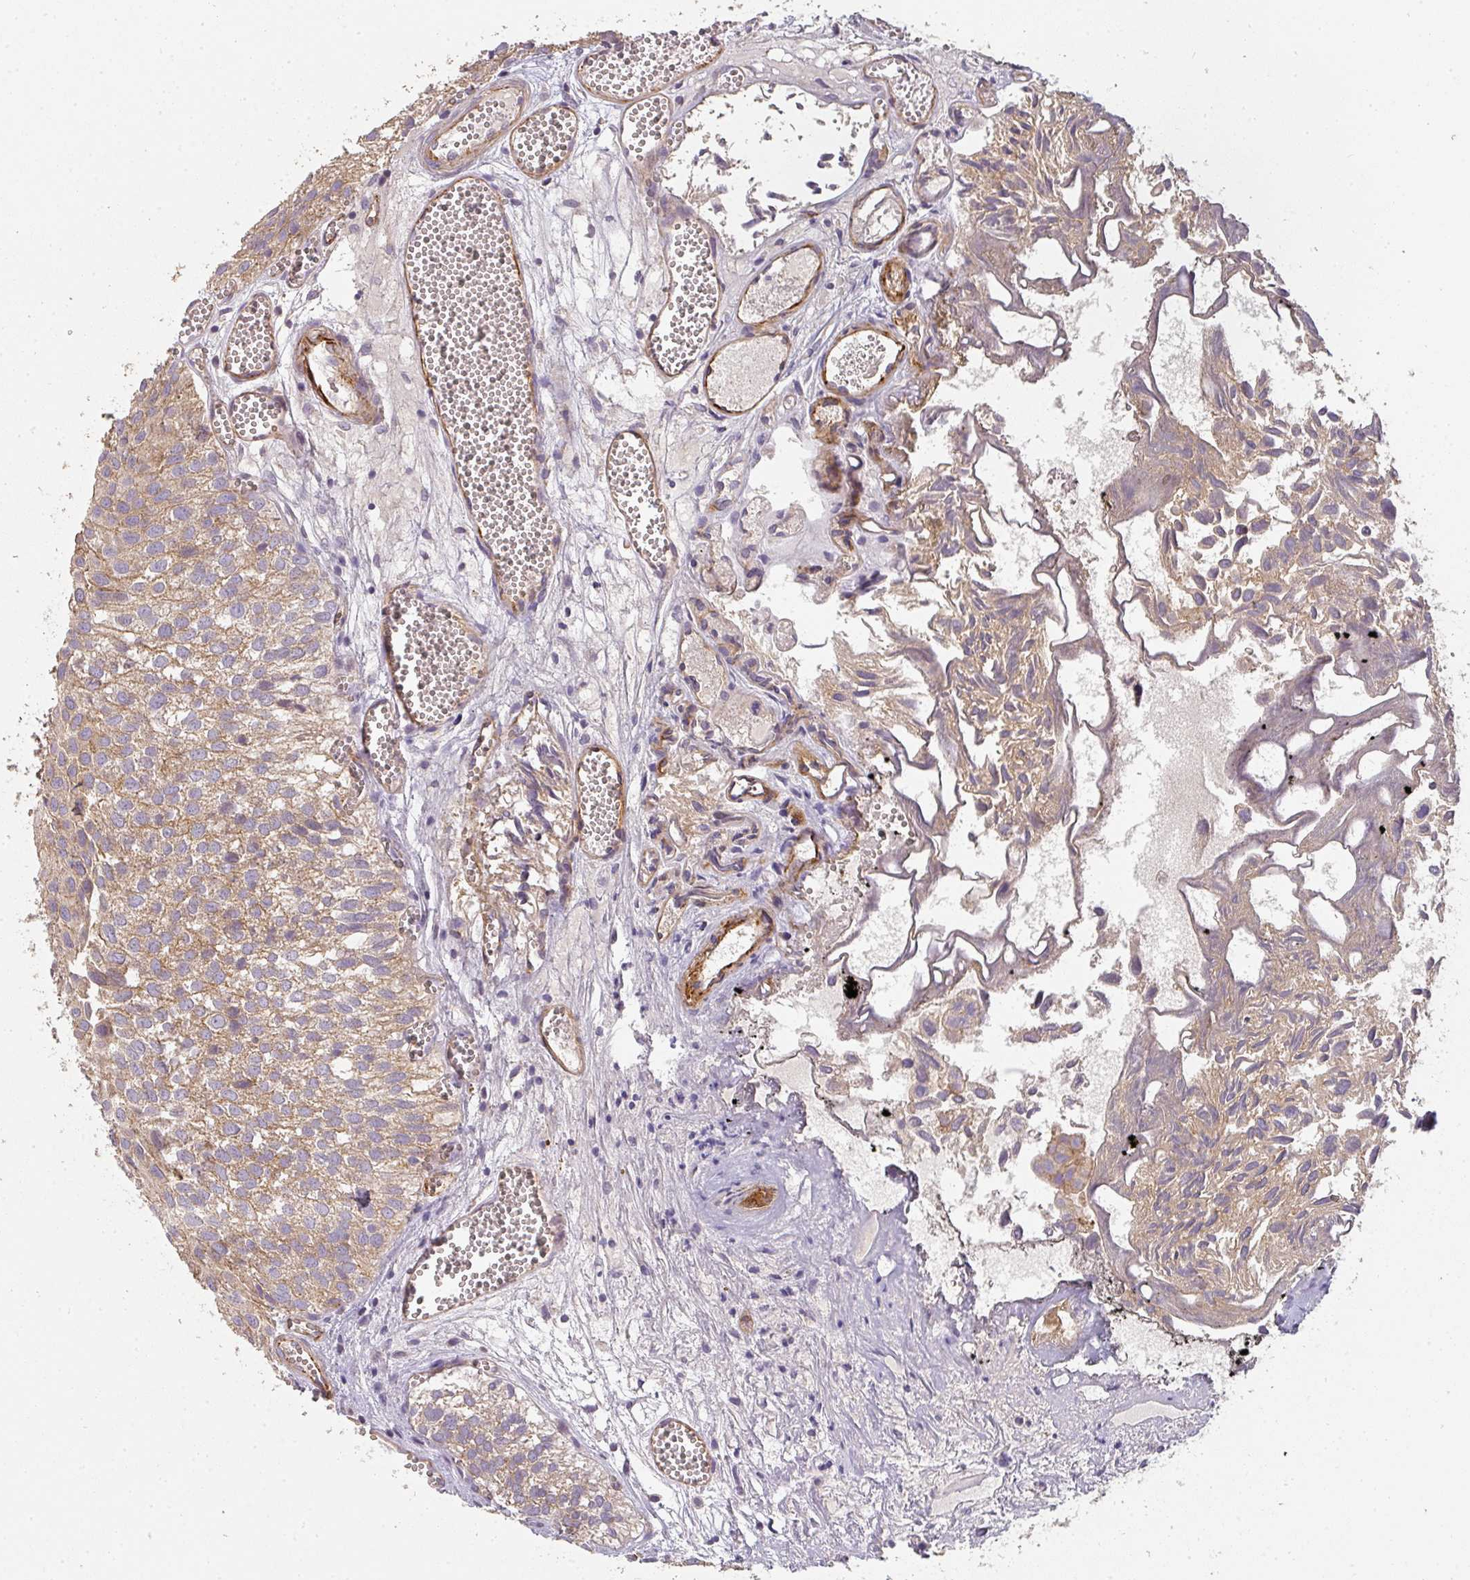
{"staining": {"intensity": "weak", "quantity": "25%-75%", "location": "cytoplasmic/membranous"}, "tissue": "urothelial cancer", "cell_type": "Tumor cells", "image_type": "cancer", "snomed": [{"axis": "morphology", "description": "Urothelial carcinoma, Low grade"}, {"axis": "topography", "description": "Urinary bladder"}], "caption": "This is an image of immunohistochemistry staining of urothelial cancer, which shows weak positivity in the cytoplasmic/membranous of tumor cells.", "gene": "PCDH1", "patient": {"sex": "male", "age": 88}}